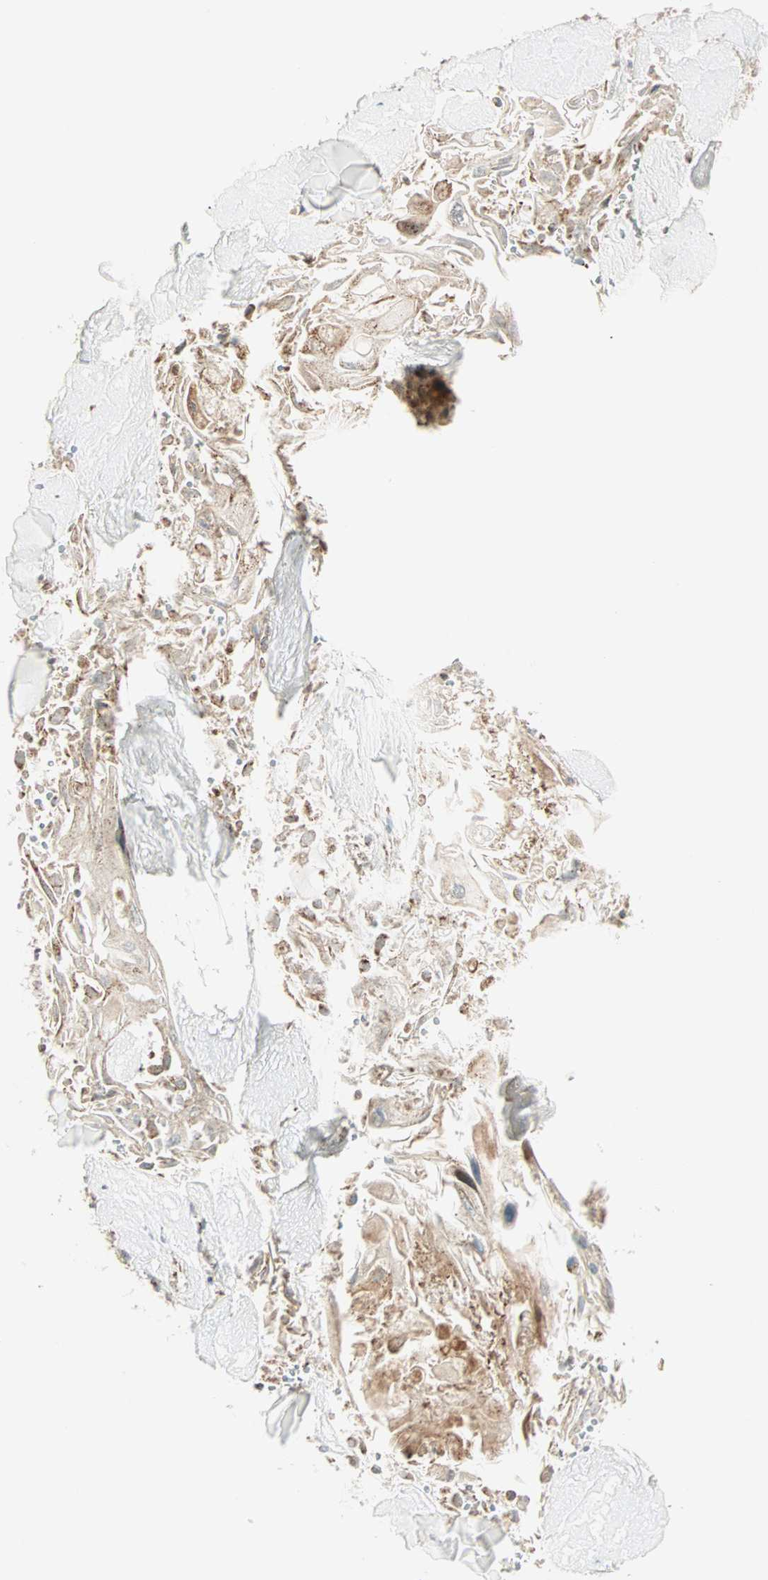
{"staining": {"intensity": "weak", "quantity": "<25%", "location": "cytoplasmic/membranous"}, "tissue": "skin cancer", "cell_type": "Tumor cells", "image_type": "cancer", "snomed": [{"axis": "morphology", "description": "Squamous cell carcinoma, NOS"}, {"axis": "topography", "description": "Skin"}], "caption": "There is no significant positivity in tumor cells of skin cancer.", "gene": "SPRY4", "patient": {"sex": "male", "age": 86}}